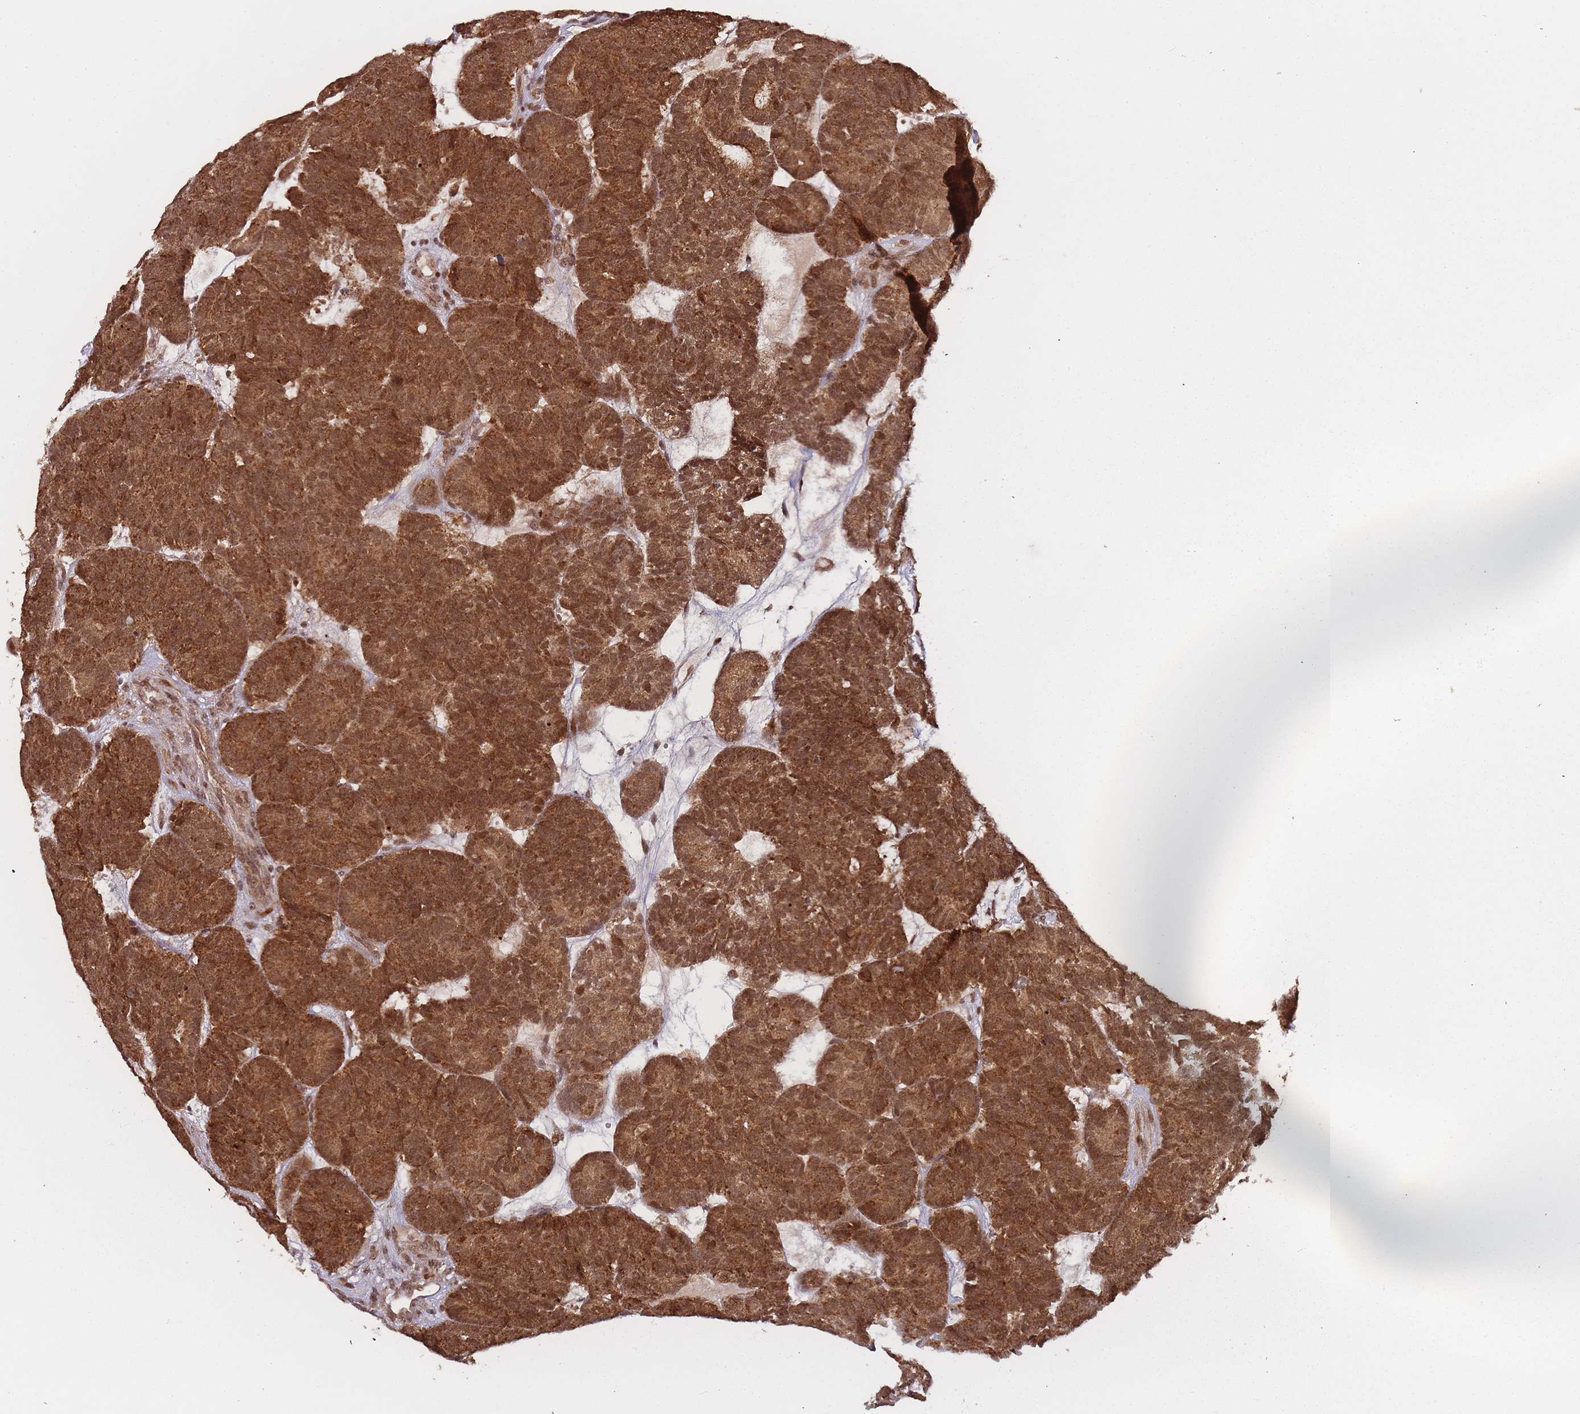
{"staining": {"intensity": "moderate", "quantity": ">75%", "location": "cytoplasmic/membranous,nuclear"}, "tissue": "head and neck cancer", "cell_type": "Tumor cells", "image_type": "cancer", "snomed": [{"axis": "morphology", "description": "Adenocarcinoma, NOS"}, {"axis": "topography", "description": "Head-Neck"}], "caption": "This image exhibits head and neck cancer (adenocarcinoma) stained with immunohistochemistry to label a protein in brown. The cytoplasmic/membranous and nuclear of tumor cells show moderate positivity for the protein. Nuclei are counter-stained blue.", "gene": "ZNF497", "patient": {"sex": "female", "age": 81}}